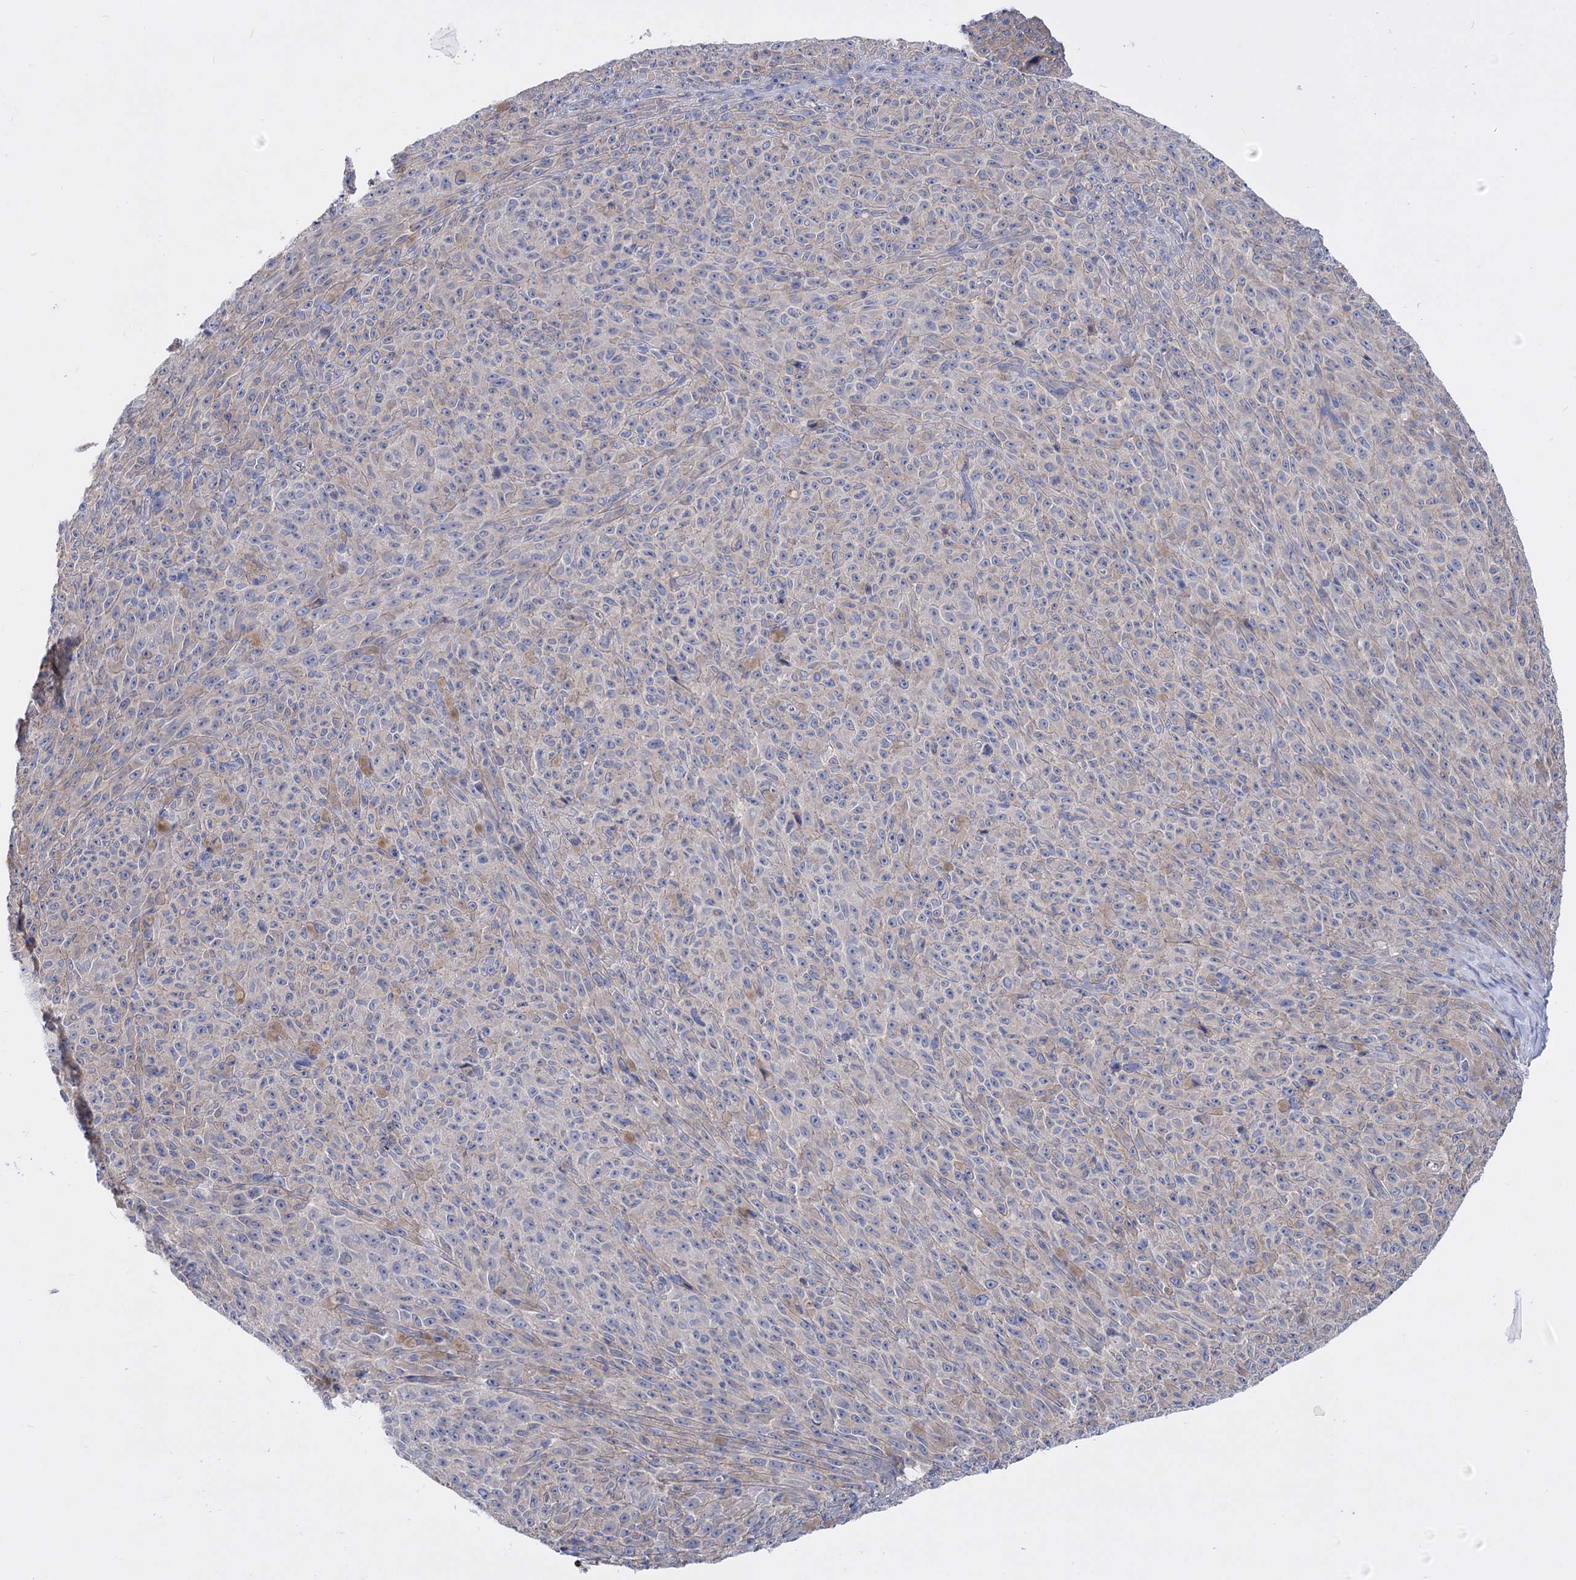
{"staining": {"intensity": "negative", "quantity": "none", "location": "none"}, "tissue": "melanoma", "cell_type": "Tumor cells", "image_type": "cancer", "snomed": [{"axis": "morphology", "description": "Malignant melanoma, NOS"}, {"axis": "topography", "description": "Skin"}], "caption": "DAB (3,3'-diaminobenzidine) immunohistochemical staining of human melanoma displays no significant expression in tumor cells.", "gene": "LRRC34", "patient": {"sex": "female", "age": 82}}